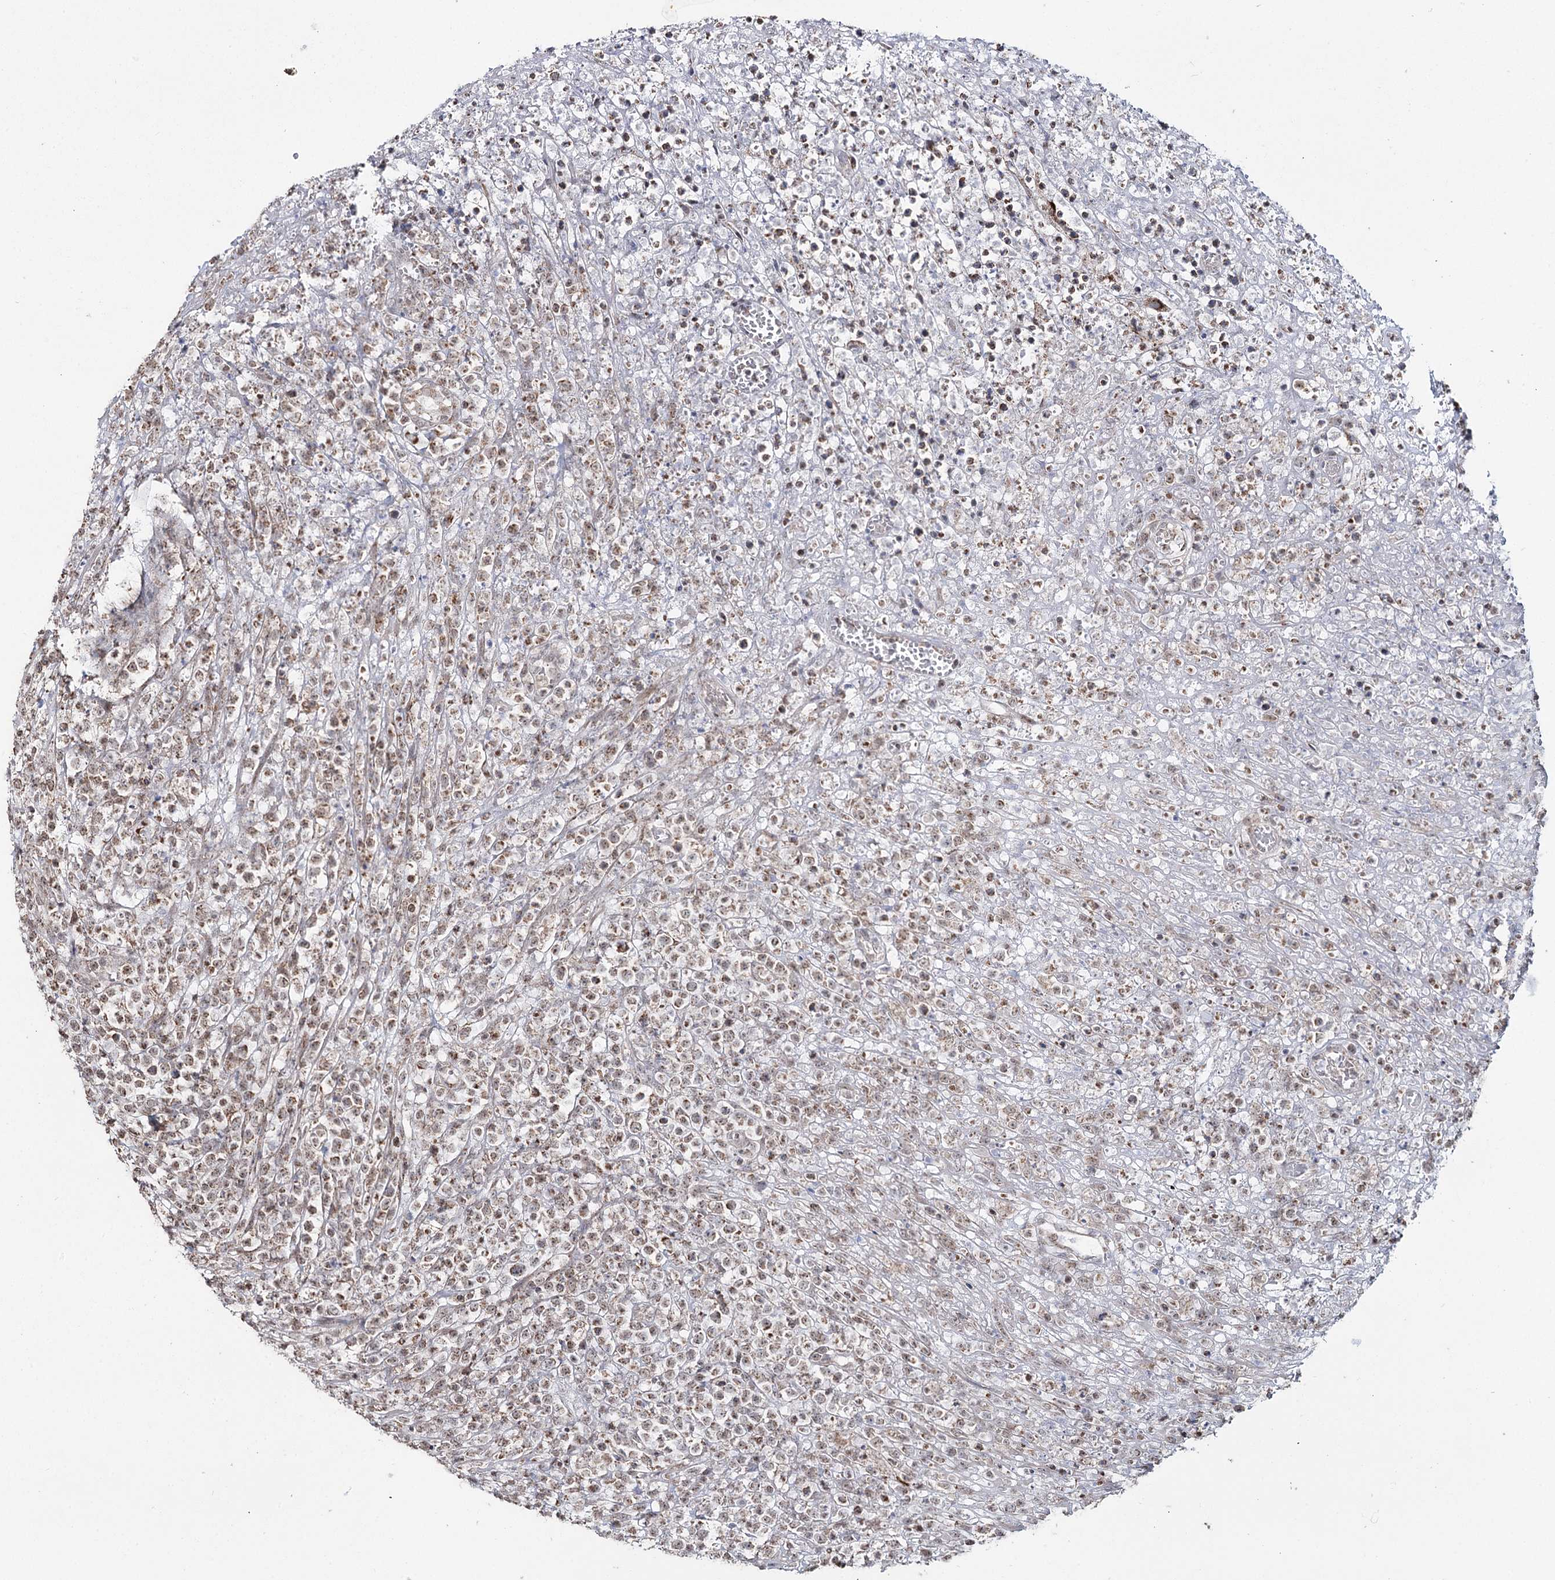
{"staining": {"intensity": "weak", "quantity": ">75%", "location": "cytoplasmic/membranous"}, "tissue": "lymphoma", "cell_type": "Tumor cells", "image_type": "cancer", "snomed": [{"axis": "morphology", "description": "Malignant lymphoma, non-Hodgkin's type, High grade"}, {"axis": "topography", "description": "Colon"}], "caption": "There is low levels of weak cytoplasmic/membranous staining in tumor cells of lymphoma, as demonstrated by immunohistochemical staining (brown color).", "gene": "PDHX", "patient": {"sex": "female", "age": 53}}